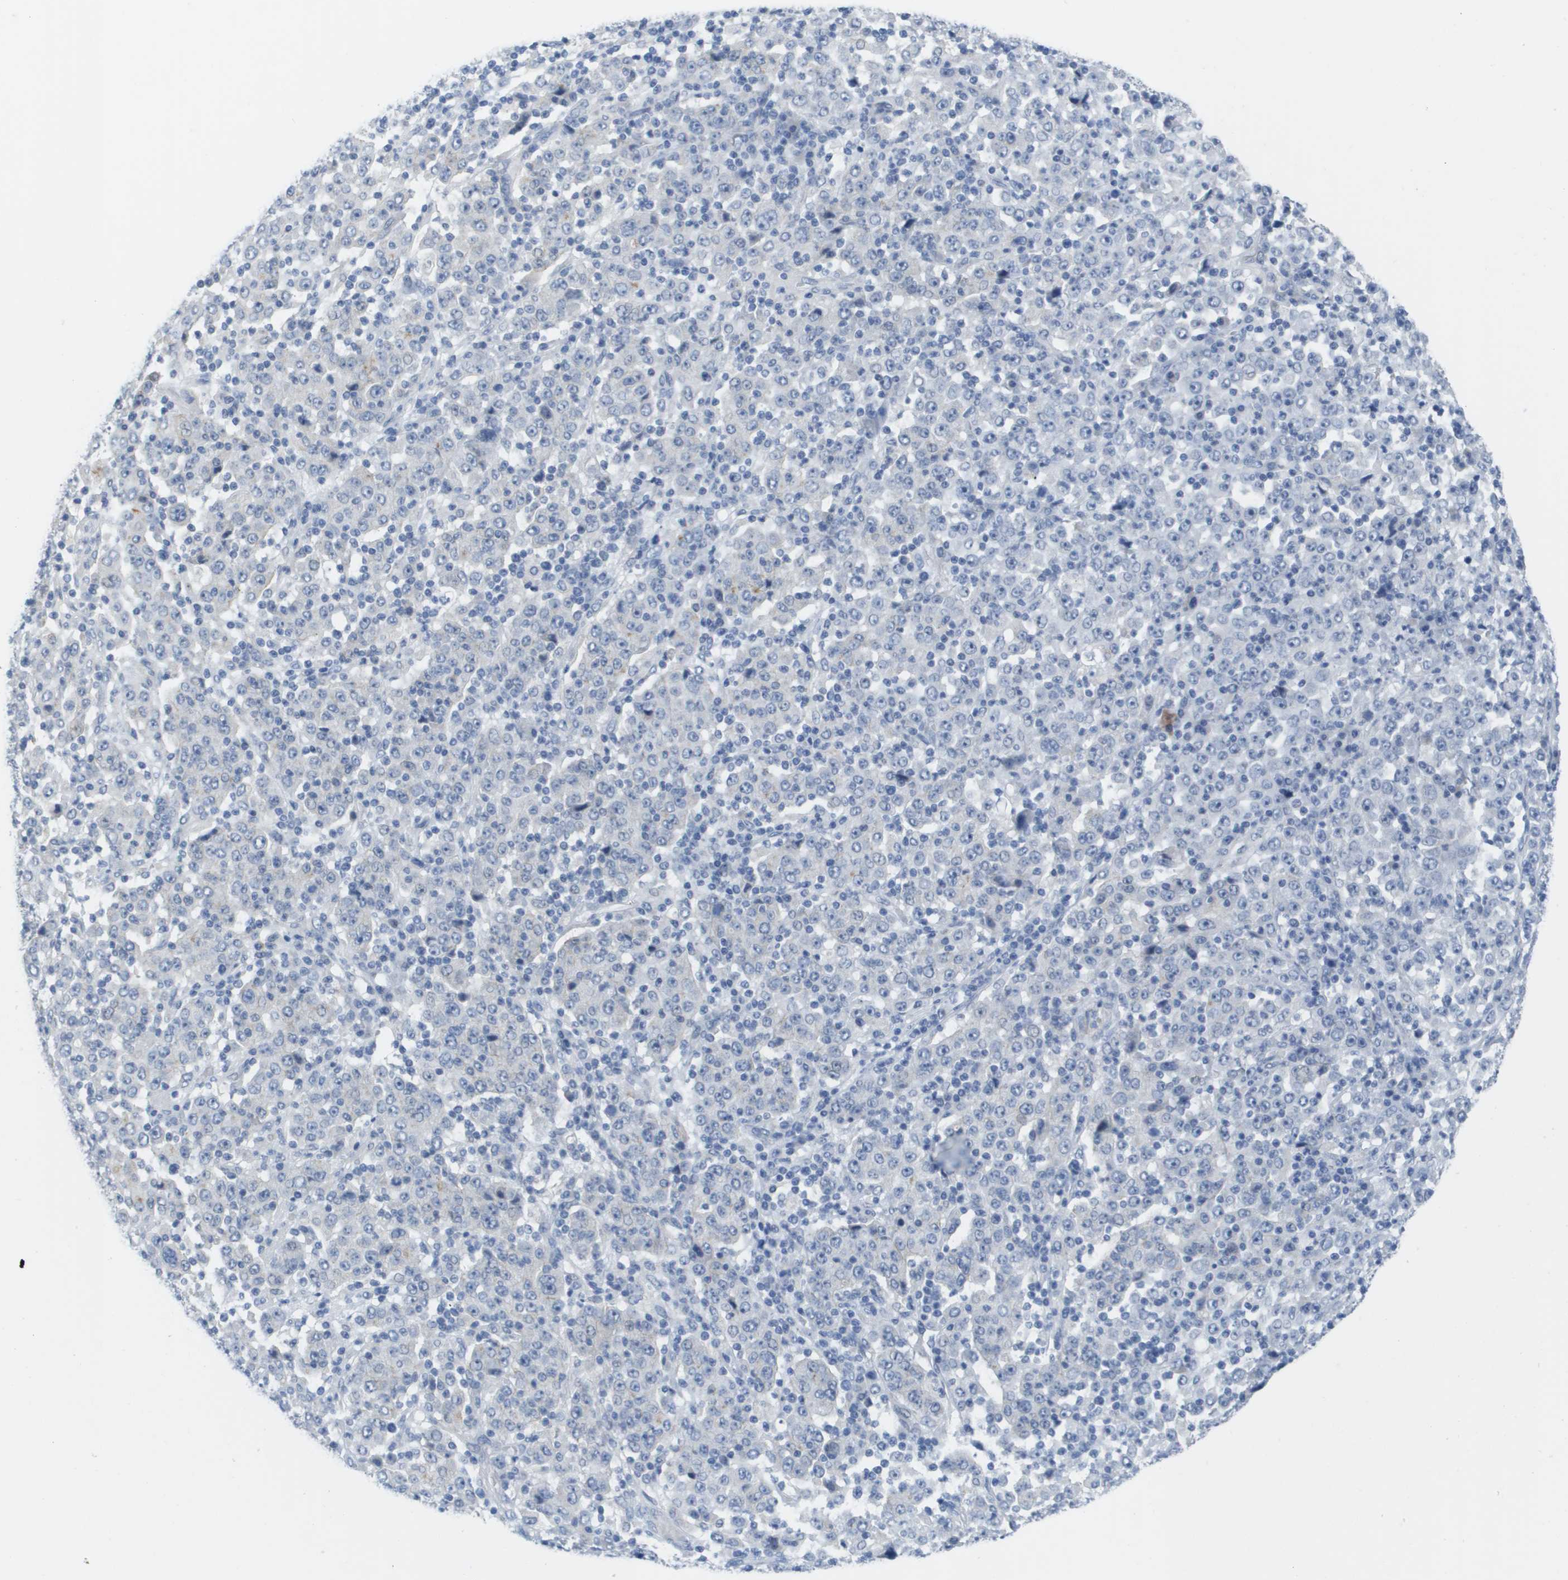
{"staining": {"intensity": "negative", "quantity": "none", "location": "none"}, "tissue": "stomach cancer", "cell_type": "Tumor cells", "image_type": "cancer", "snomed": [{"axis": "morphology", "description": "Normal tissue, NOS"}, {"axis": "morphology", "description": "Adenocarcinoma, NOS"}, {"axis": "topography", "description": "Stomach, upper"}, {"axis": "topography", "description": "Stomach"}], "caption": "Protein analysis of adenocarcinoma (stomach) exhibits no significant staining in tumor cells.", "gene": "PDE4A", "patient": {"sex": "male", "age": 59}}